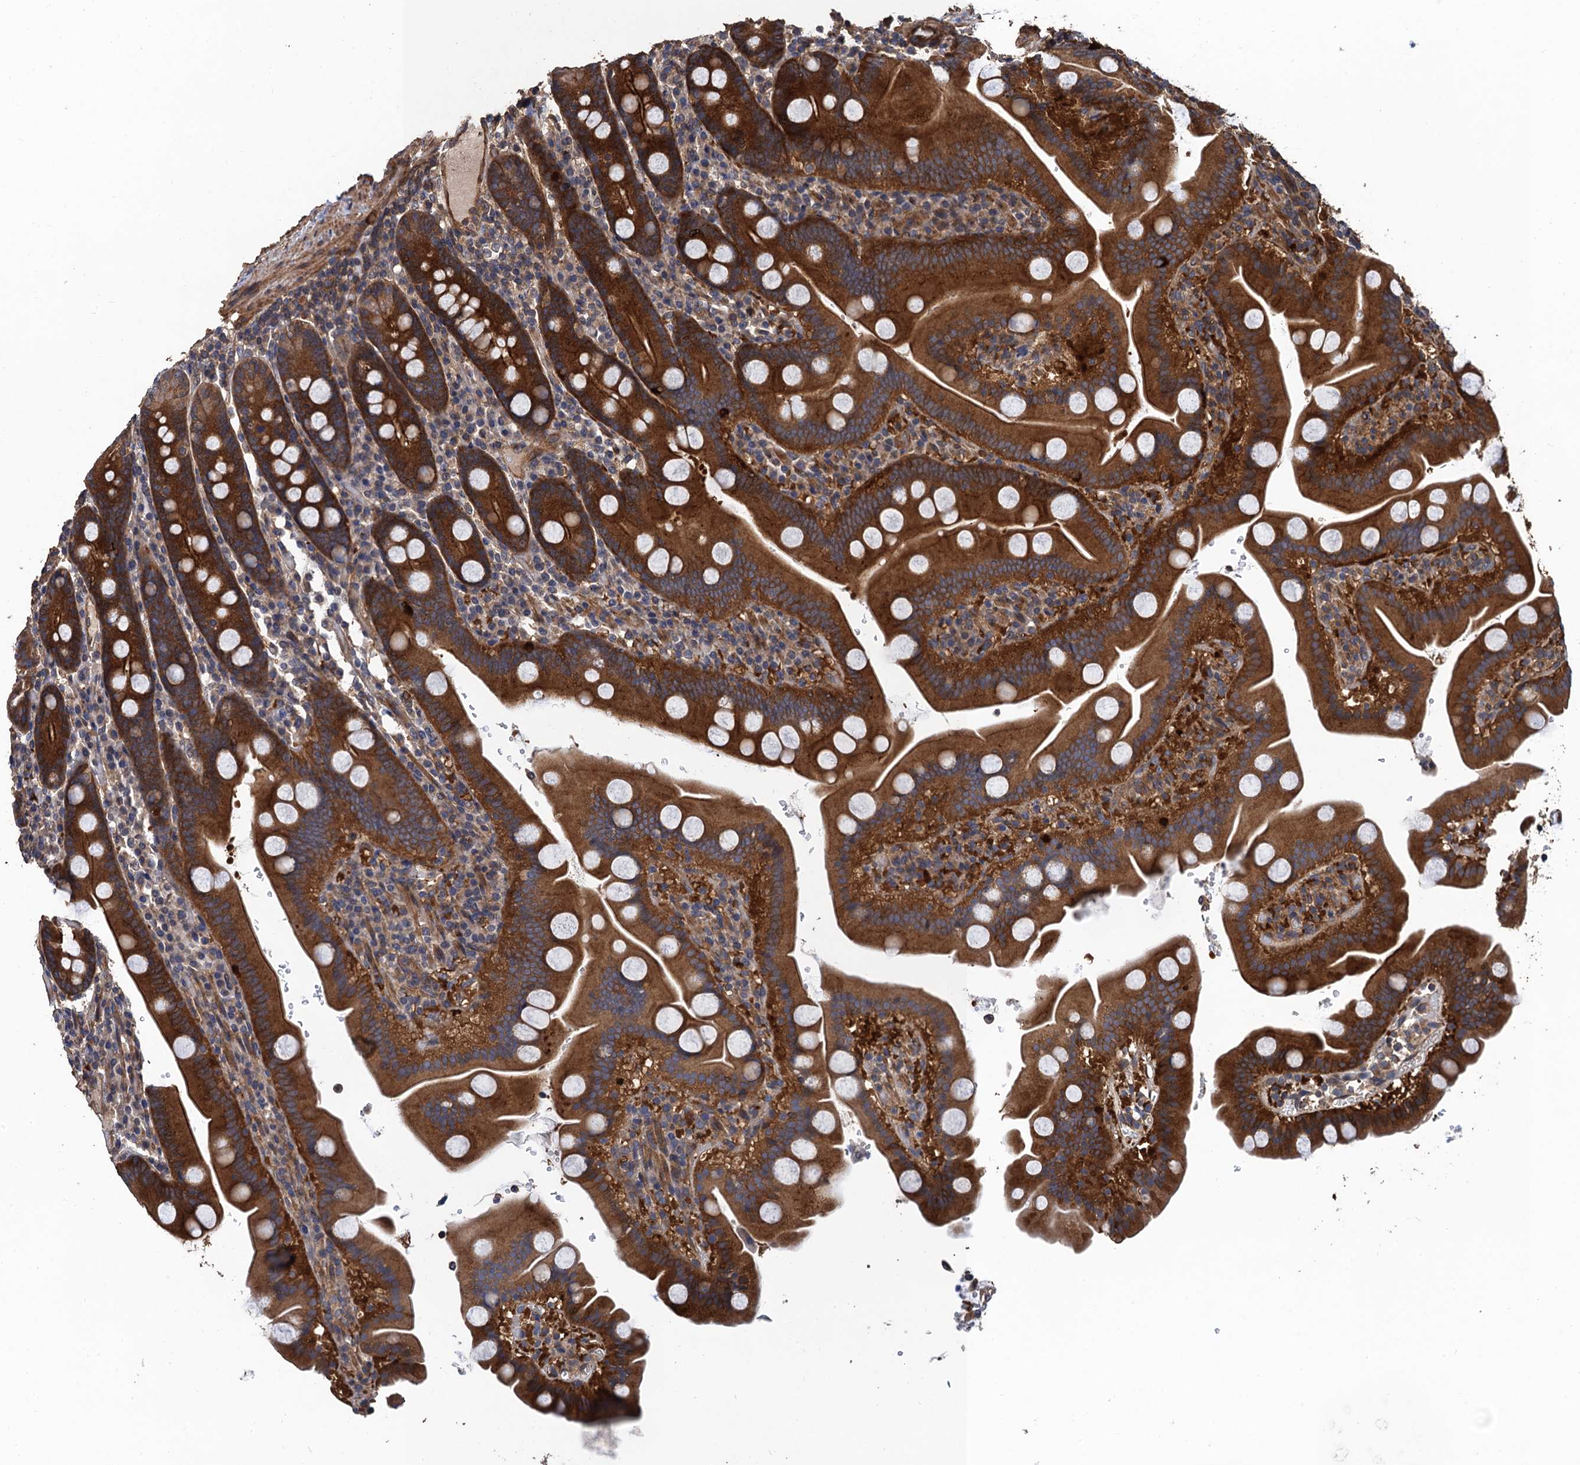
{"staining": {"intensity": "strong", "quantity": ">75%", "location": "cytoplasmic/membranous"}, "tissue": "duodenum", "cell_type": "Glandular cells", "image_type": "normal", "snomed": [{"axis": "morphology", "description": "Normal tissue, NOS"}, {"axis": "topography", "description": "Duodenum"}], "caption": "Approximately >75% of glandular cells in benign duodenum show strong cytoplasmic/membranous protein positivity as visualized by brown immunohistochemical staining.", "gene": "PPP4R1", "patient": {"sex": "male", "age": 55}}